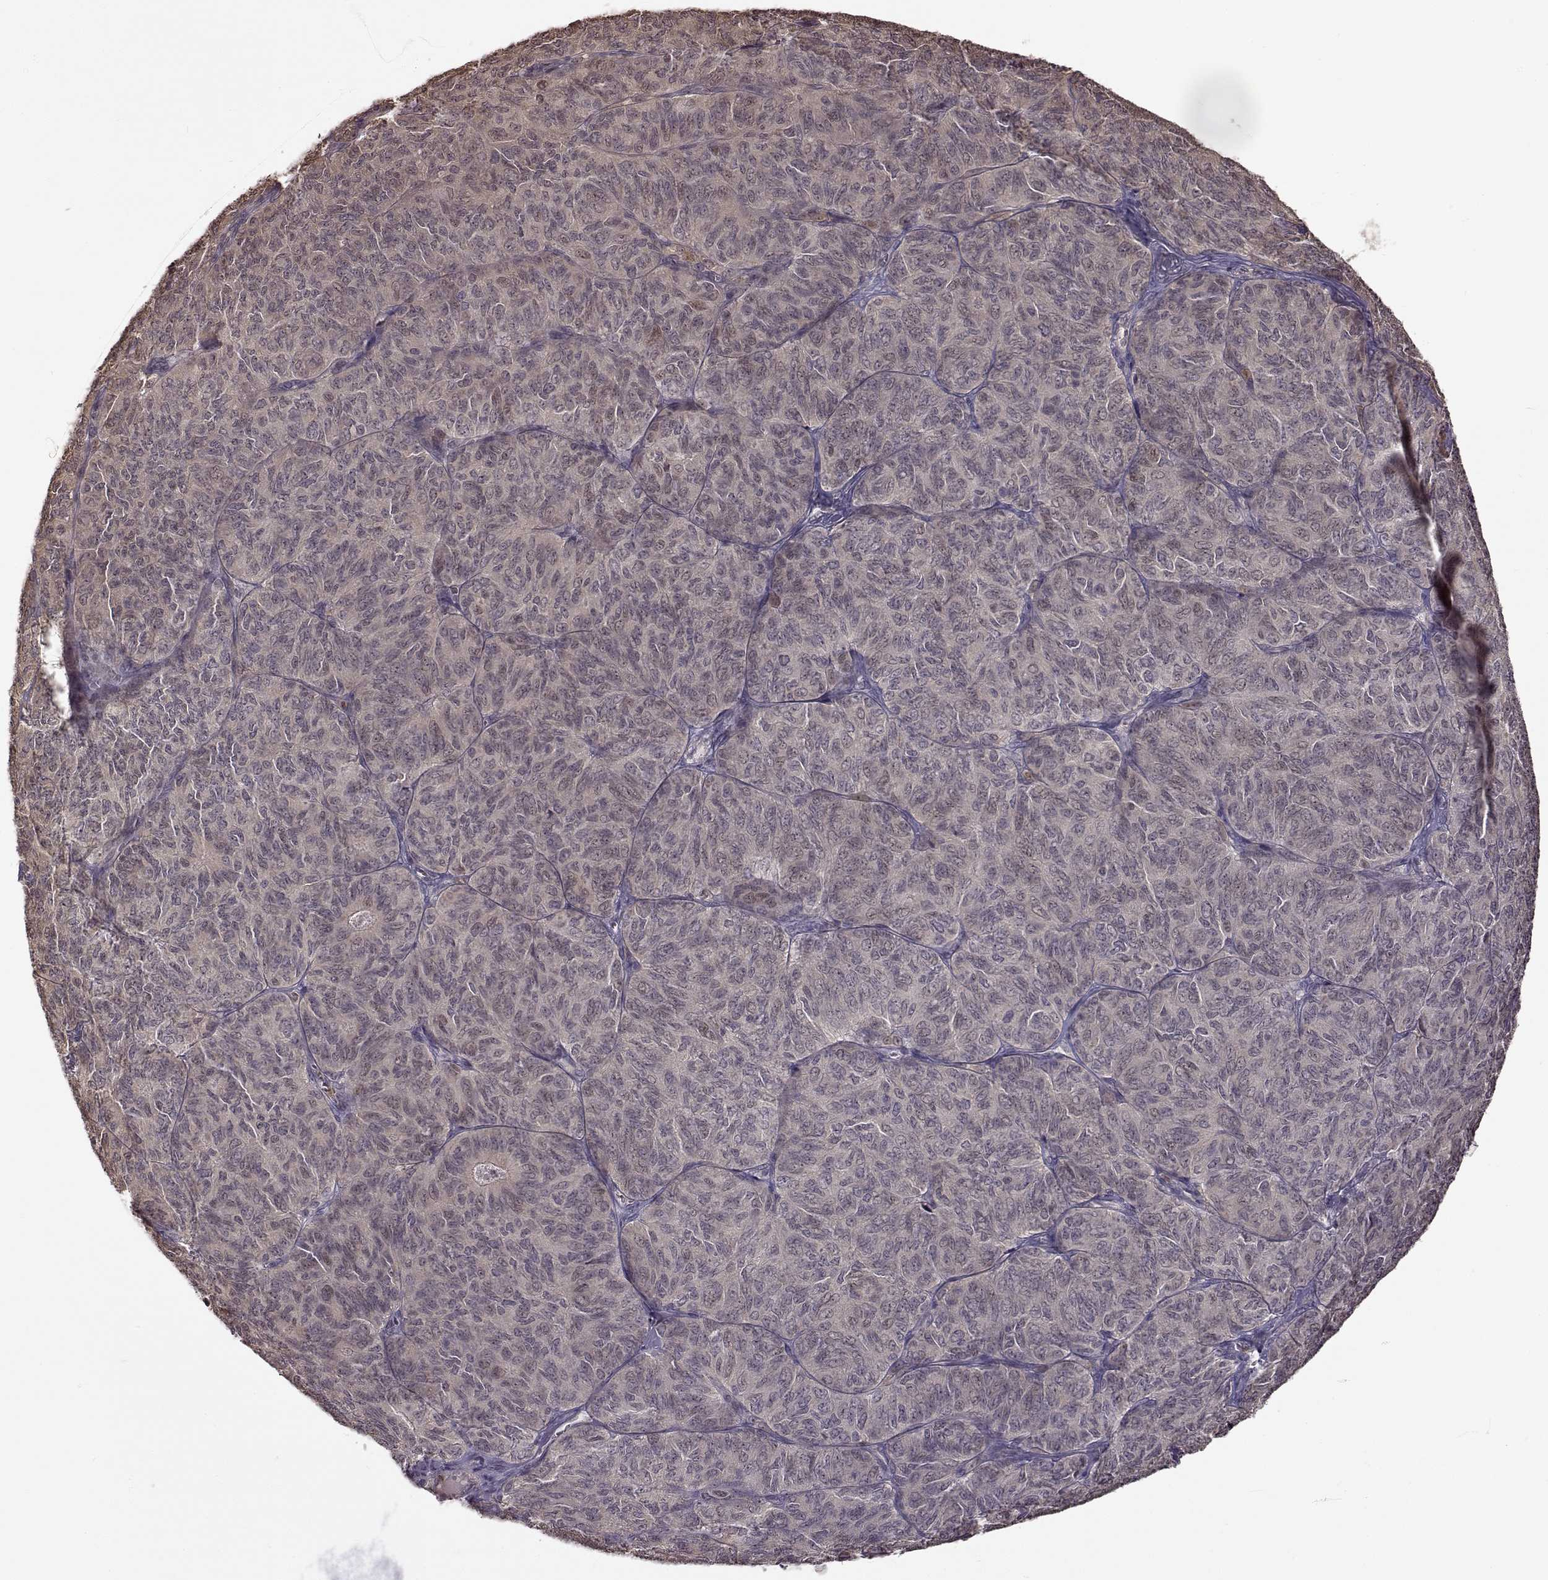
{"staining": {"intensity": "negative", "quantity": "none", "location": "none"}, "tissue": "ovarian cancer", "cell_type": "Tumor cells", "image_type": "cancer", "snomed": [{"axis": "morphology", "description": "Carcinoma, endometroid"}, {"axis": "topography", "description": "Ovary"}], "caption": "Tumor cells show no significant expression in ovarian cancer.", "gene": "CRB1", "patient": {"sex": "female", "age": 80}}